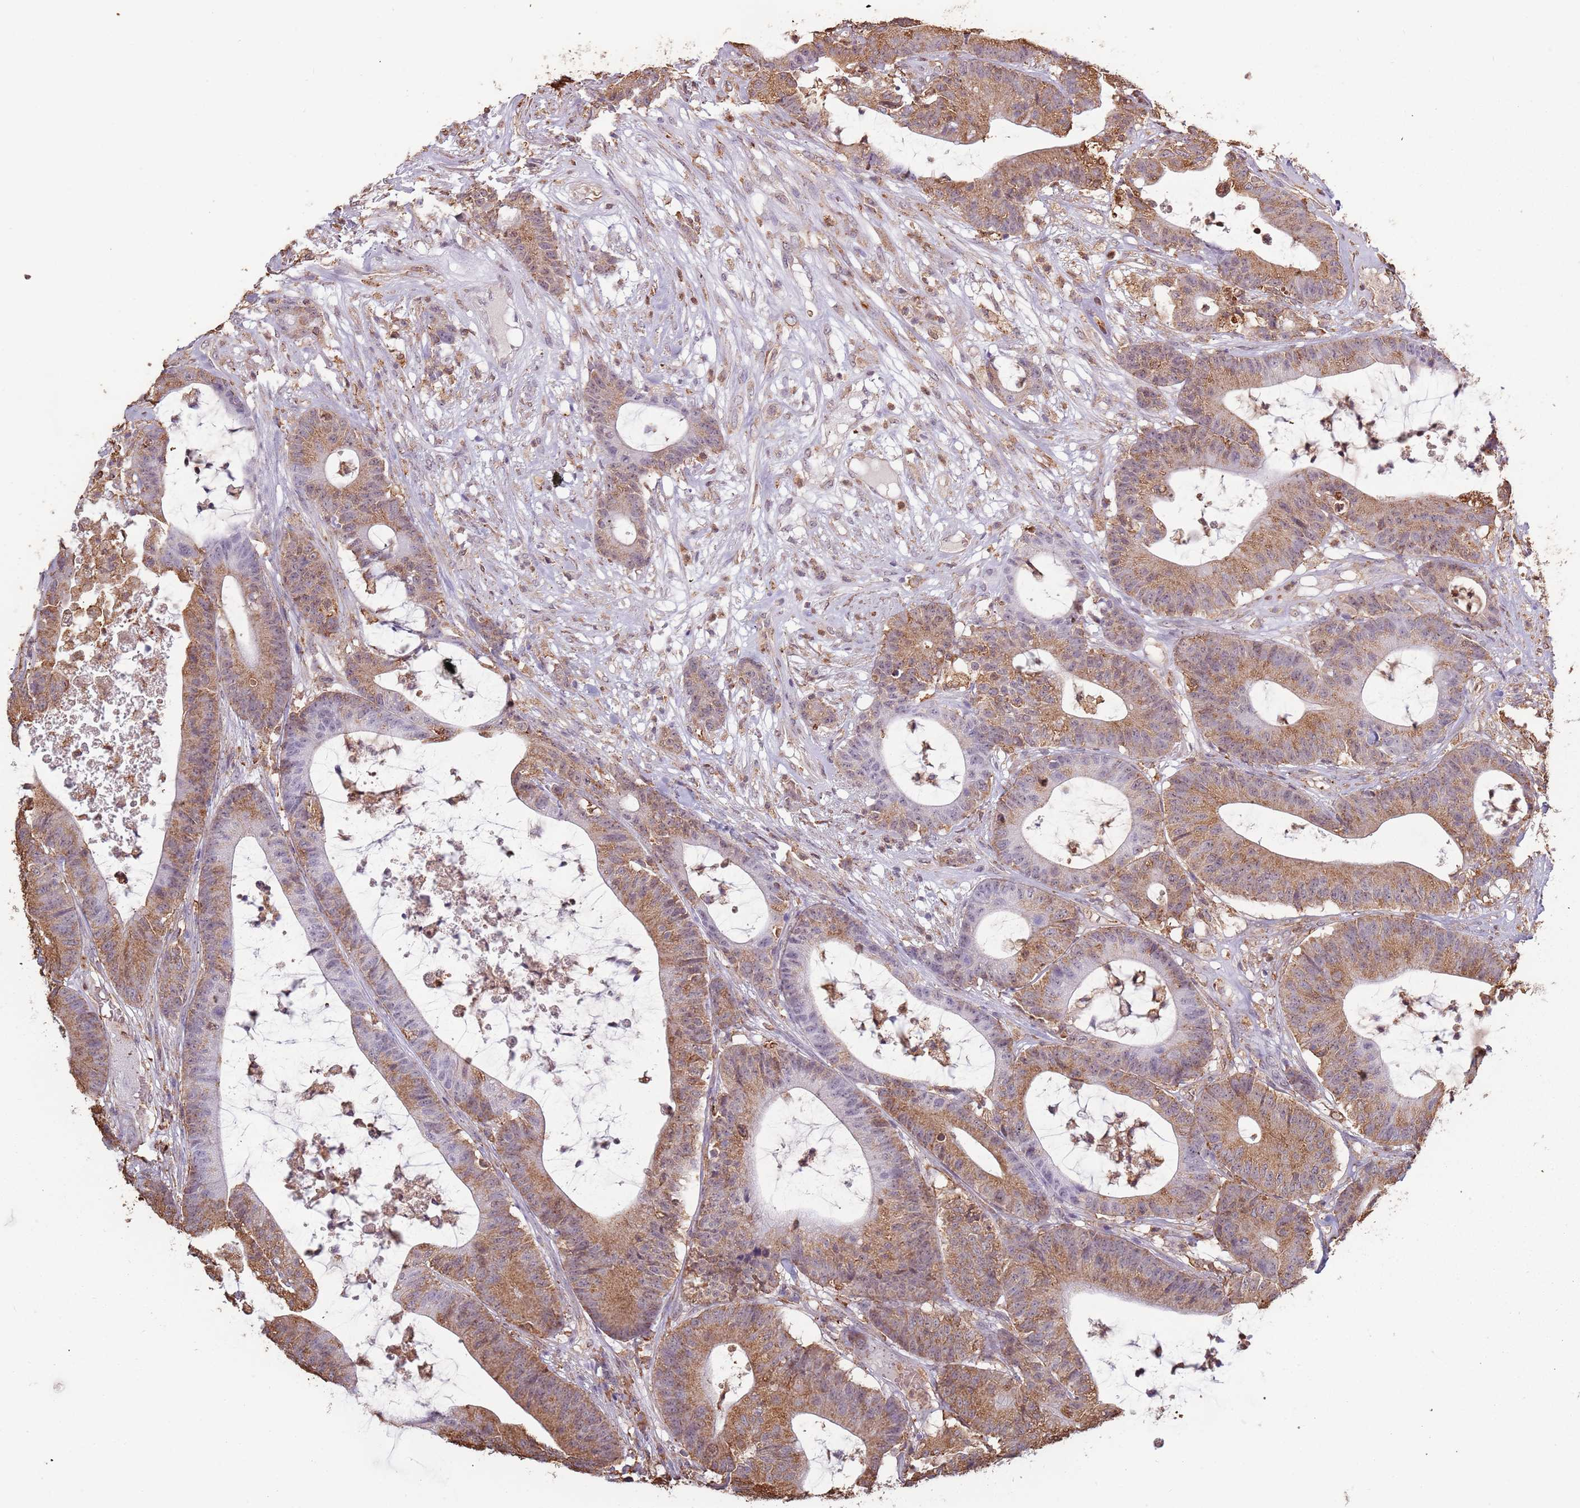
{"staining": {"intensity": "moderate", "quantity": ">75%", "location": "cytoplasmic/membranous"}, "tissue": "colorectal cancer", "cell_type": "Tumor cells", "image_type": "cancer", "snomed": [{"axis": "morphology", "description": "Adenocarcinoma, NOS"}, {"axis": "topography", "description": "Colon"}], "caption": "Immunohistochemistry staining of adenocarcinoma (colorectal), which displays medium levels of moderate cytoplasmic/membranous positivity in approximately >75% of tumor cells indicating moderate cytoplasmic/membranous protein staining. The staining was performed using DAB (brown) for protein detection and nuclei were counterstained in hematoxylin (blue).", "gene": "ATOSB", "patient": {"sex": "female", "age": 84}}